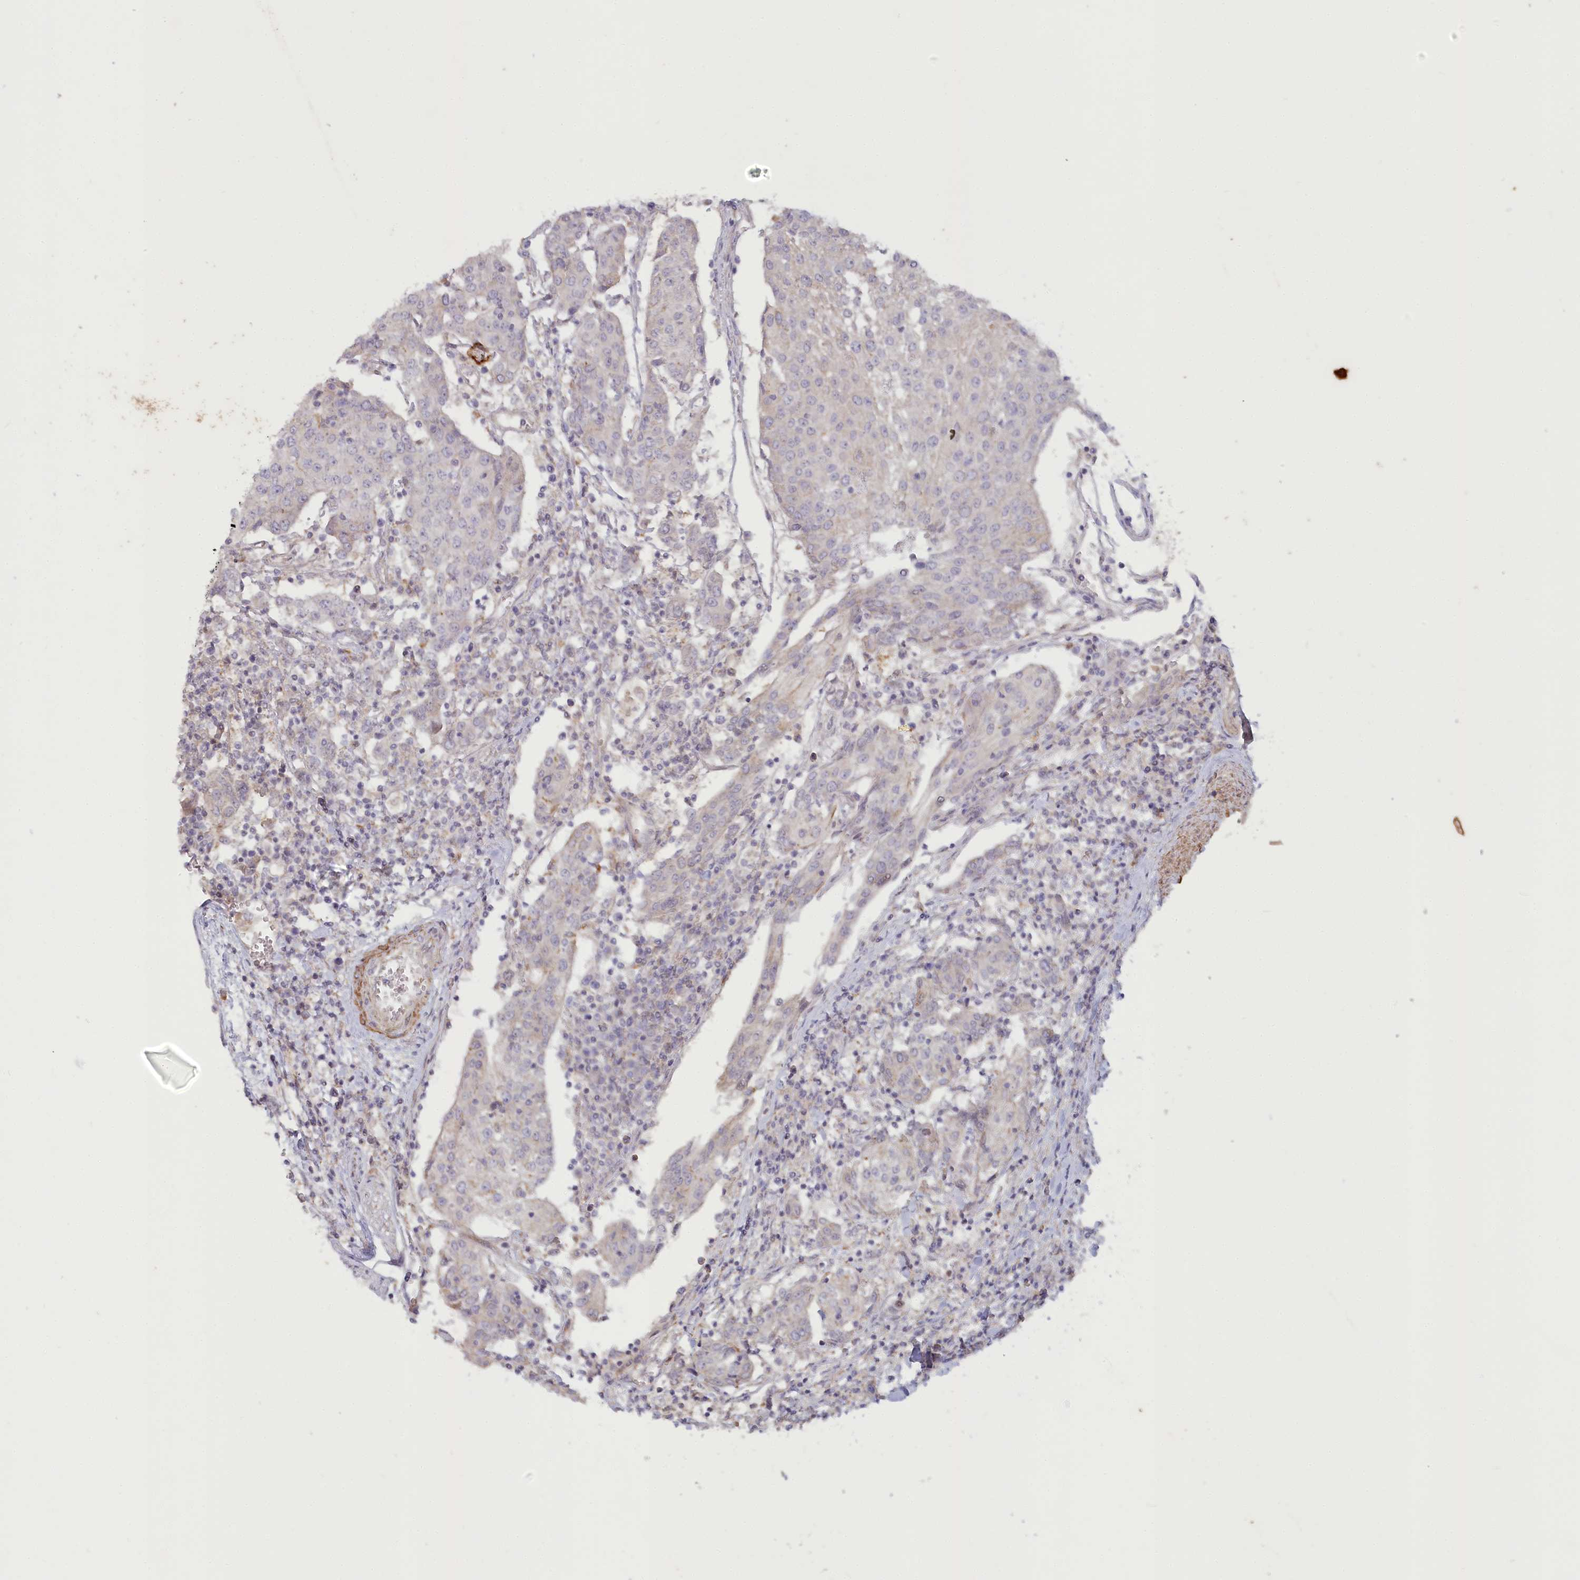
{"staining": {"intensity": "negative", "quantity": "none", "location": "none"}, "tissue": "urothelial cancer", "cell_type": "Tumor cells", "image_type": "cancer", "snomed": [{"axis": "morphology", "description": "Urothelial carcinoma, High grade"}, {"axis": "topography", "description": "Urinary bladder"}], "caption": "The IHC histopathology image has no significant expression in tumor cells of urothelial cancer tissue.", "gene": "MTG1", "patient": {"sex": "female", "age": 85}}